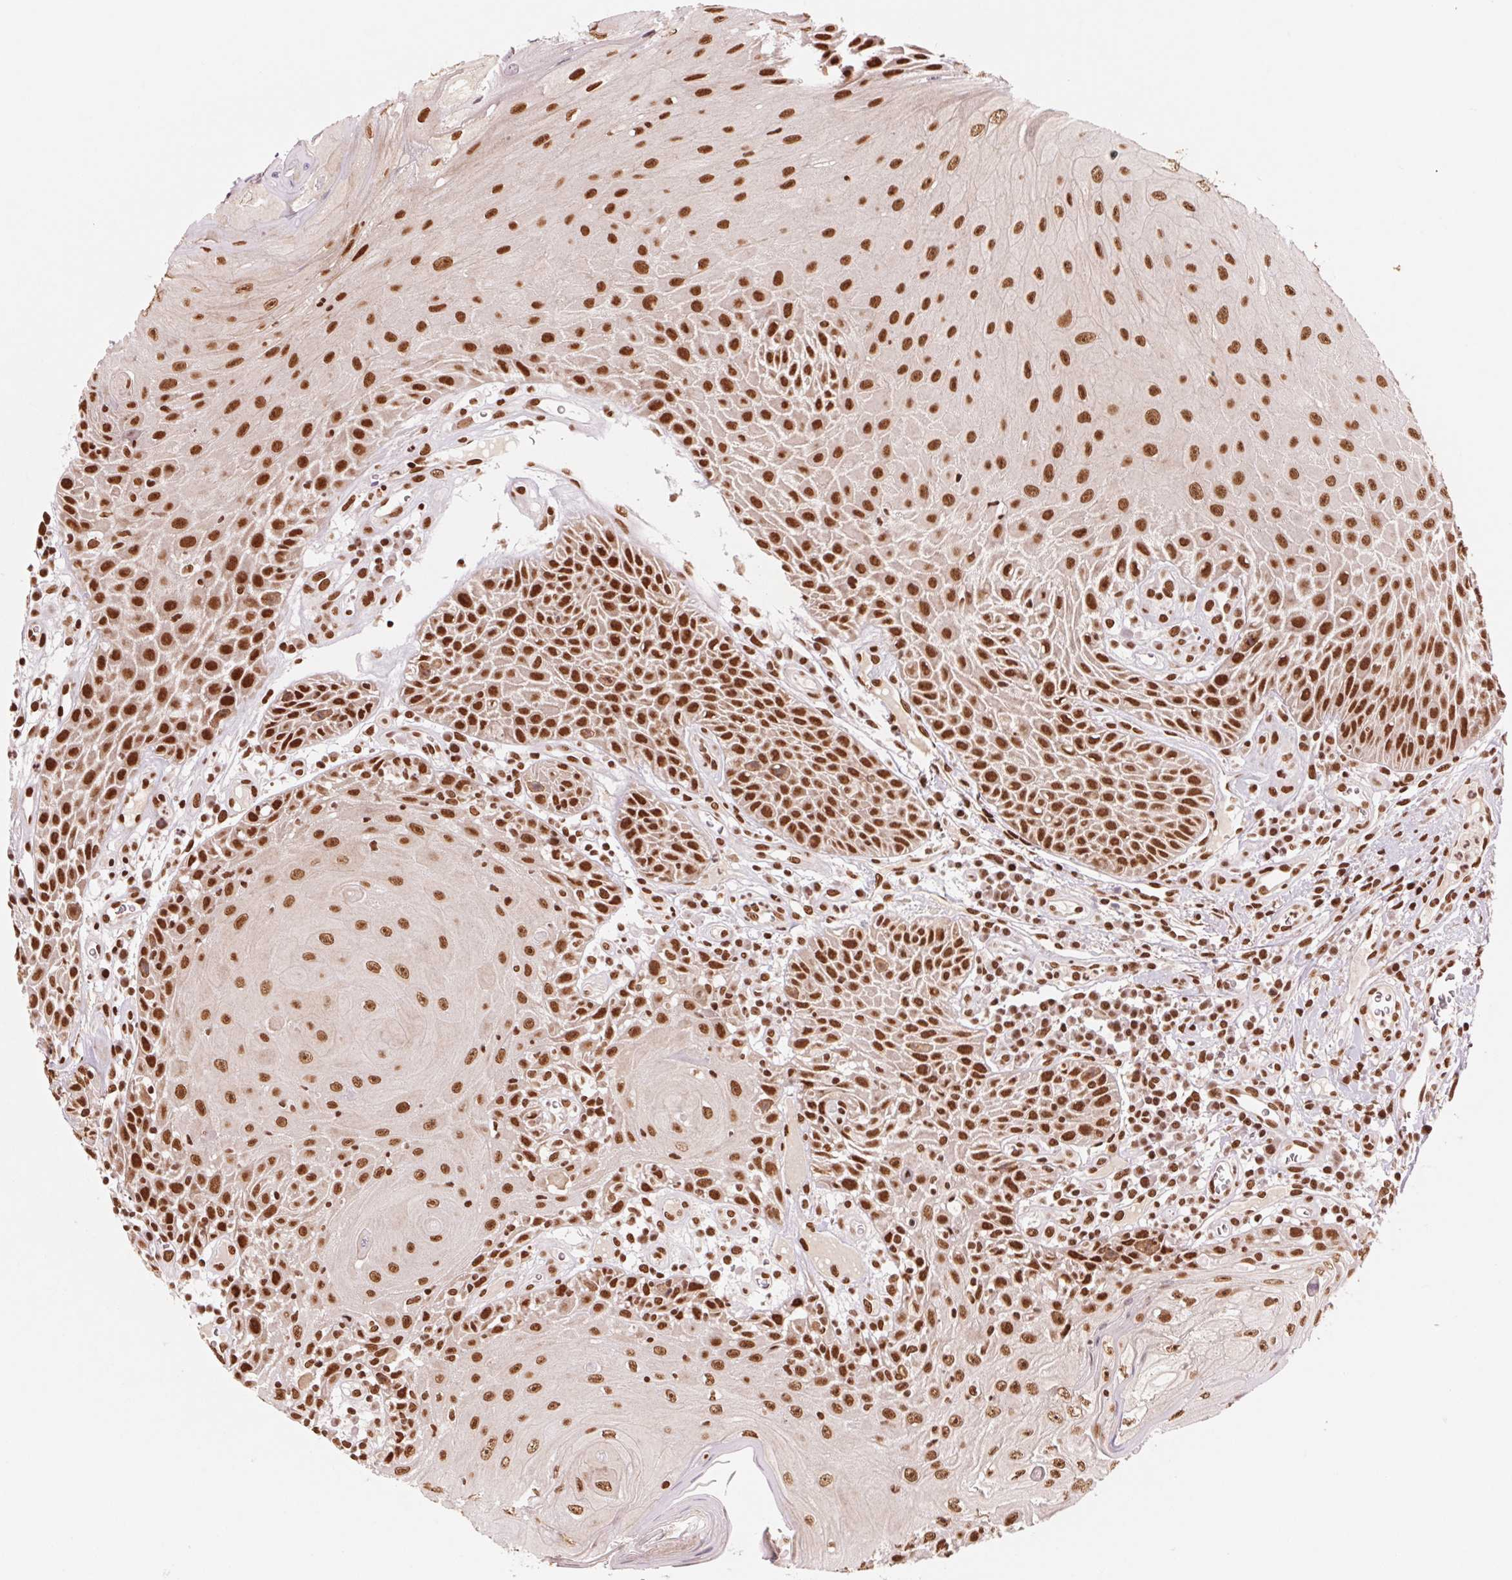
{"staining": {"intensity": "strong", "quantity": ">75%", "location": "nuclear"}, "tissue": "head and neck cancer", "cell_type": "Tumor cells", "image_type": "cancer", "snomed": [{"axis": "morphology", "description": "Squamous cell carcinoma, NOS"}, {"axis": "topography", "description": "Head-Neck"}], "caption": "There is high levels of strong nuclear staining in tumor cells of head and neck cancer (squamous cell carcinoma), as demonstrated by immunohistochemical staining (brown color).", "gene": "TTLL9", "patient": {"sex": "male", "age": 52}}